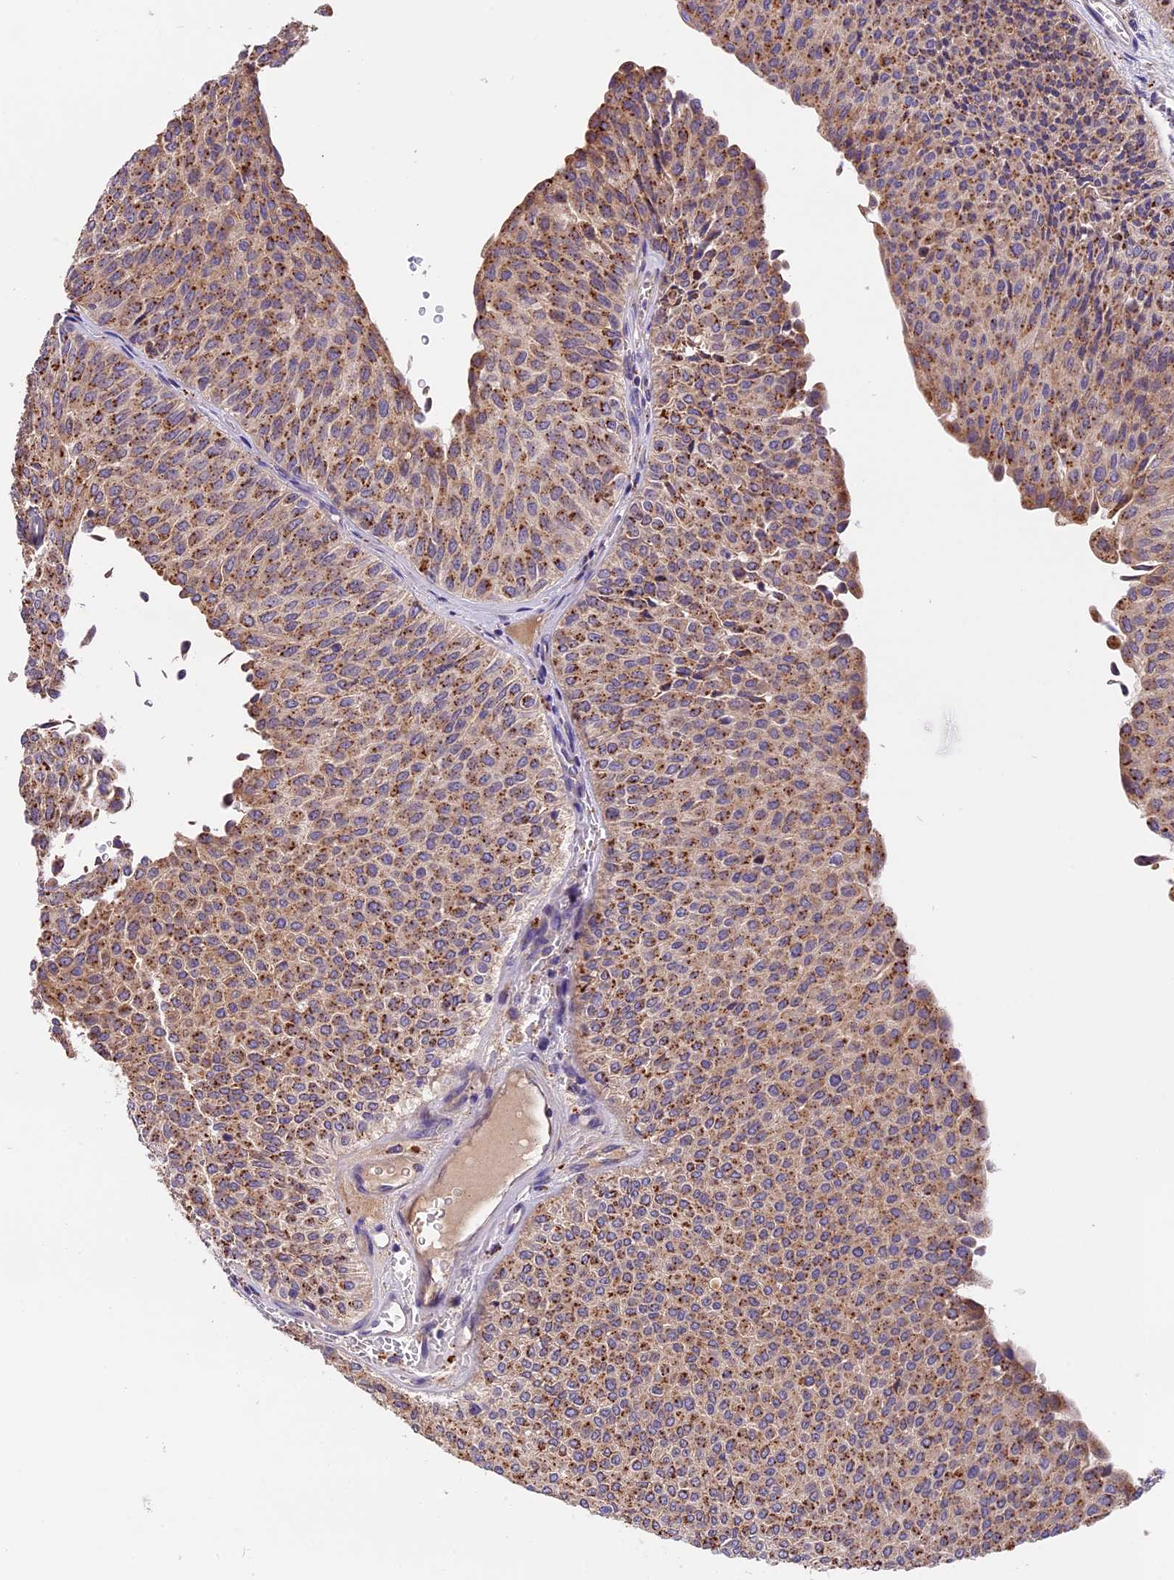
{"staining": {"intensity": "moderate", "quantity": ">75%", "location": "cytoplasmic/membranous"}, "tissue": "urothelial cancer", "cell_type": "Tumor cells", "image_type": "cancer", "snomed": [{"axis": "morphology", "description": "Urothelial carcinoma, Low grade"}, {"axis": "topography", "description": "Urinary bladder"}], "caption": "The immunohistochemical stain labels moderate cytoplasmic/membranous positivity in tumor cells of urothelial carcinoma (low-grade) tissue. (DAB IHC, brown staining for protein, blue staining for nuclei).", "gene": "COPE", "patient": {"sex": "male", "age": 78}}